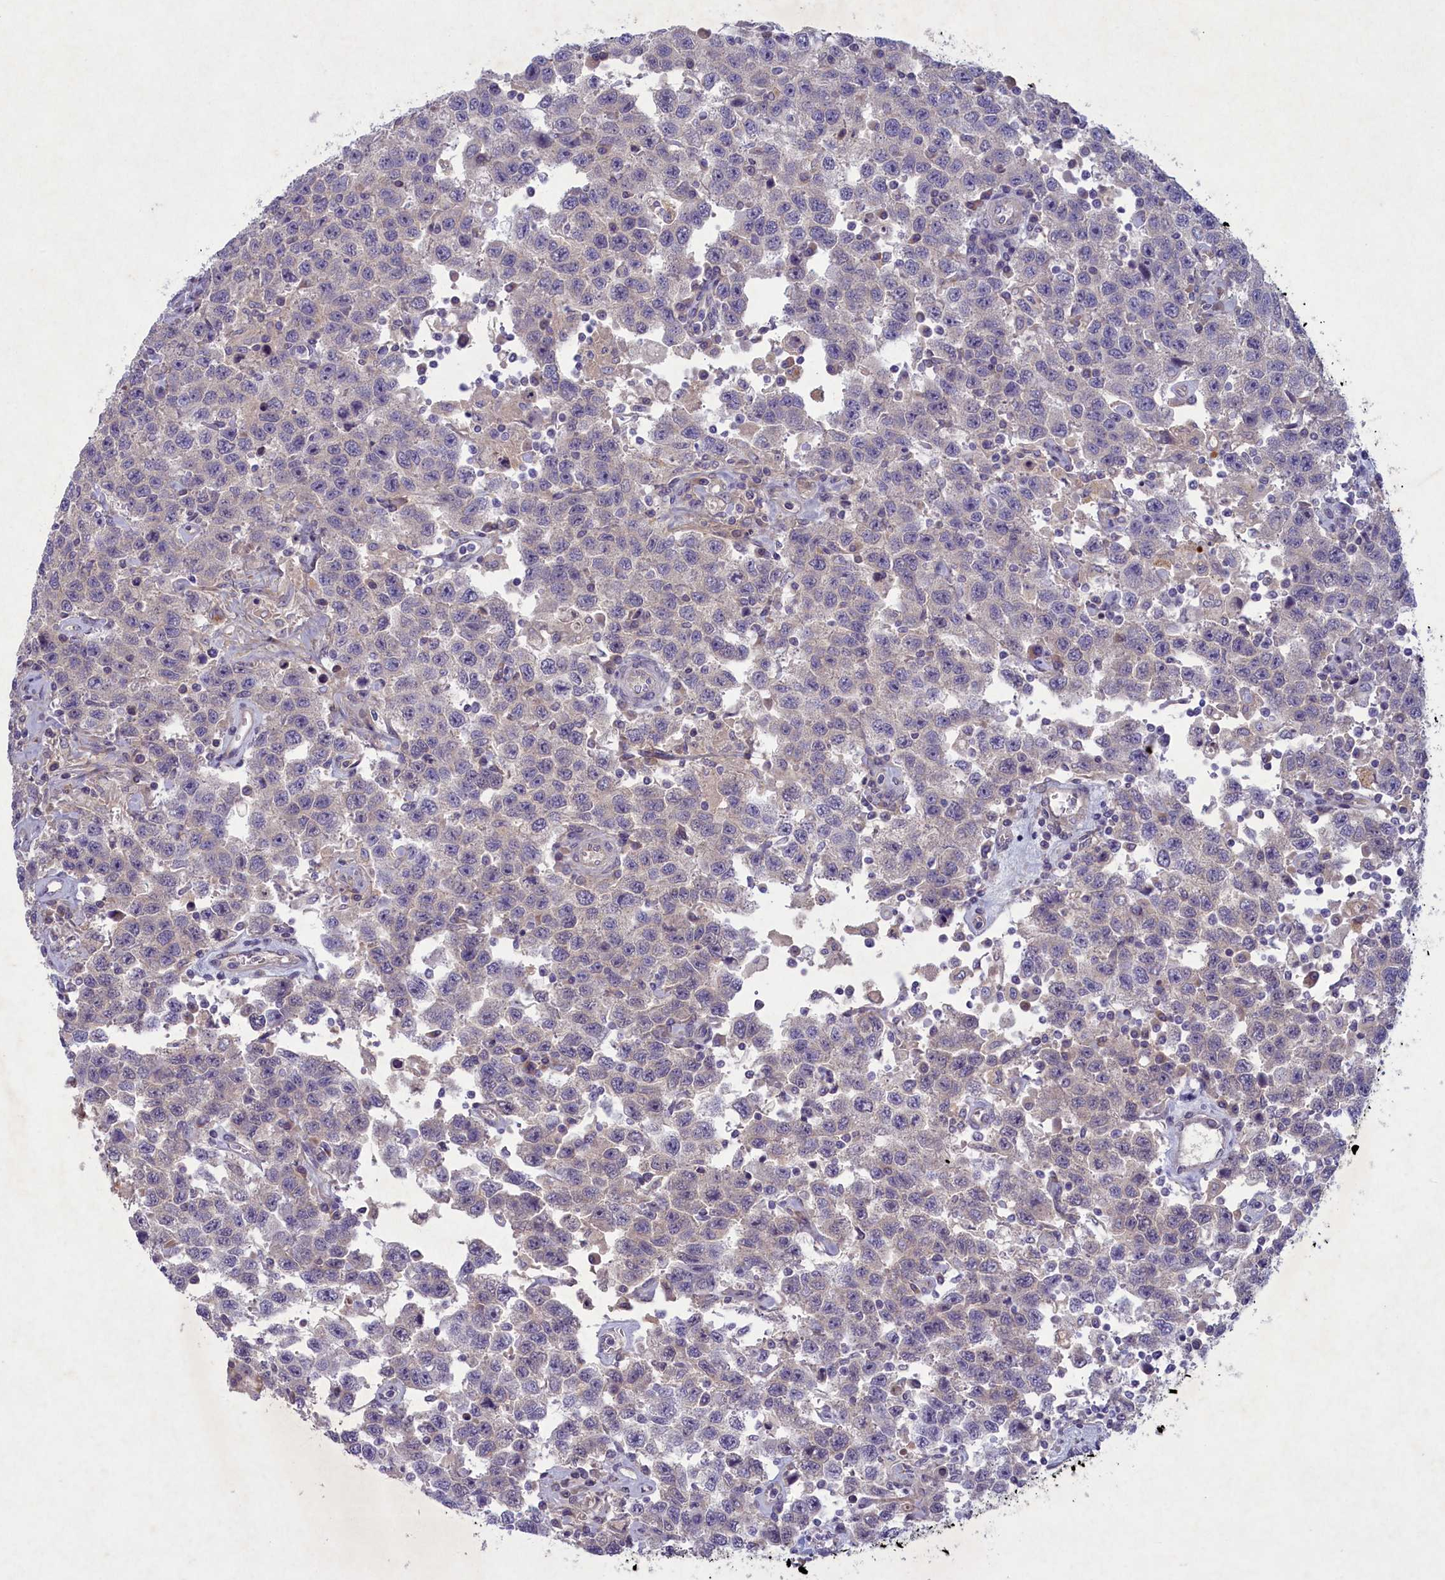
{"staining": {"intensity": "negative", "quantity": "none", "location": "none"}, "tissue": "testis cancer", "cell_type": "Tumor cells", "image_type": "cancer", "snomed": [{"axis": "morphology", "description": "Seminoma, NOS"}, {"axis": "topography", "description": "Testis"}], "caption": "Photomicrograph shows no protein positivity in tumor cells of testis cancer (seminoma) tissue.", "gene": "PLEKHG6", "patient": {"sex": "male", "age": 41}}